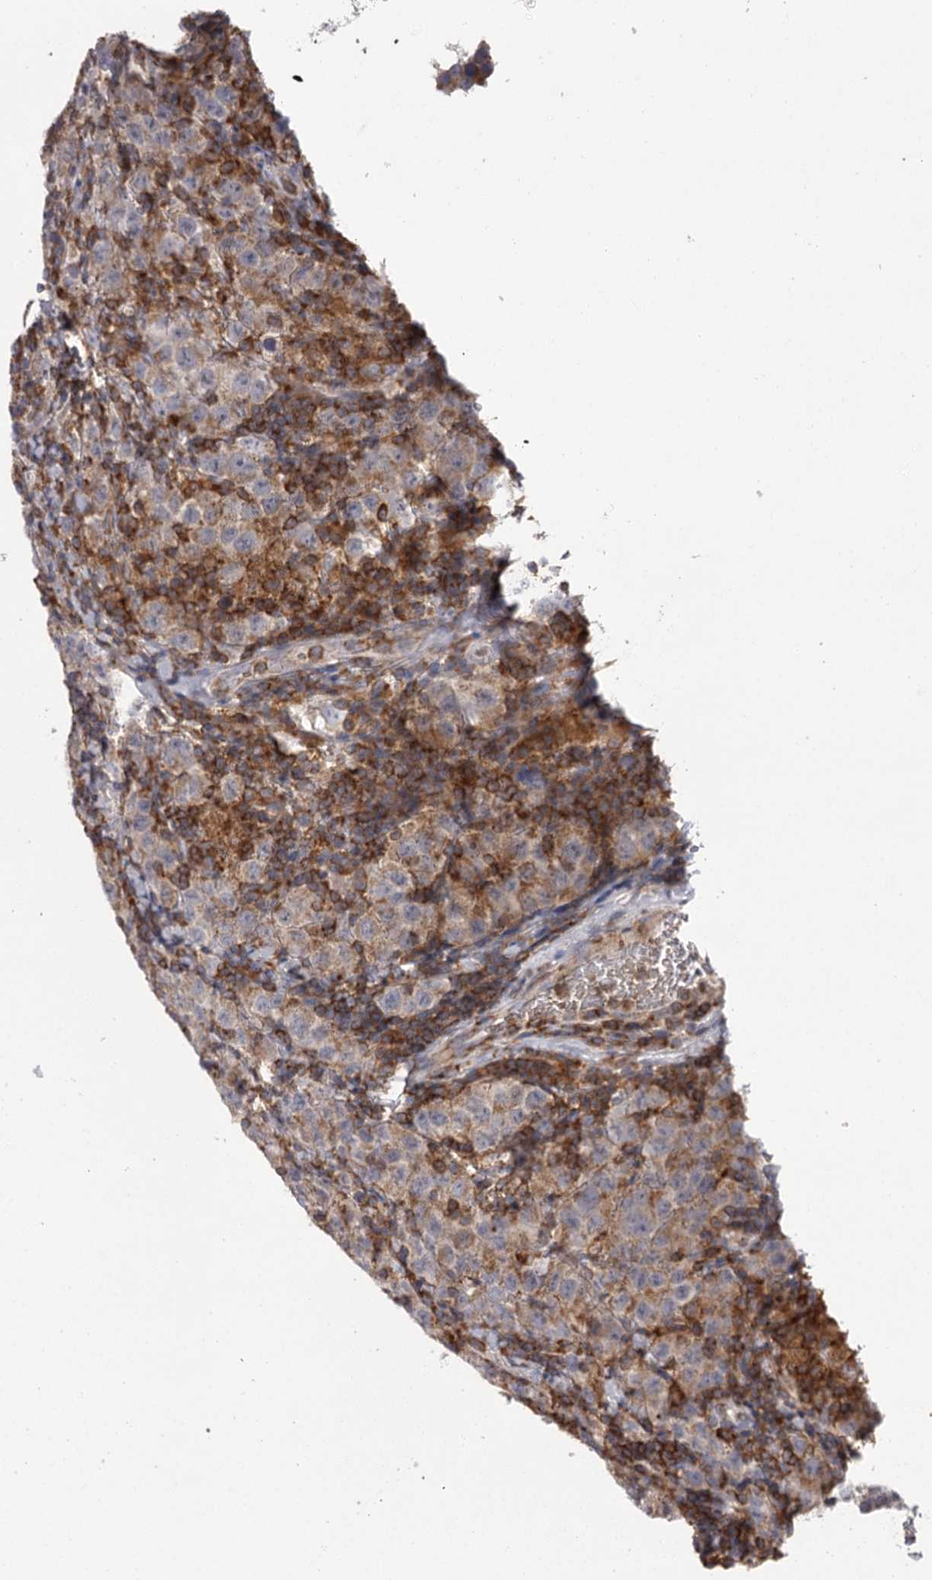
{"staining": {"intensity": "negative", "quantity": "none", "location": "none"}, "tissue": "testis cancer", "cell_type": "Tumor cells", "image_type": "cancer", "snomed": [{"axis": "morphology", "description": "Normal tissue, NOS"}, {"axis": "morphology", "description": "Urothelial carcinoma, High grade"}, {"axis": "morphology", "description": "Seminoma, NOS"}, {"axis": "morphology", "description": "Carcinoma, Embryonal, NOS"}, {"axis": "topography", "description": "Urinary bladder"}, {"axis": "topography", "description": "Testis"}], "caption": "Micrograph shows no significant protein positivity in tumor cells of testis cancer (embryonal carcinoma).", "gene": "RASSF6", "patient": {"sex": "male", "age": 41}}